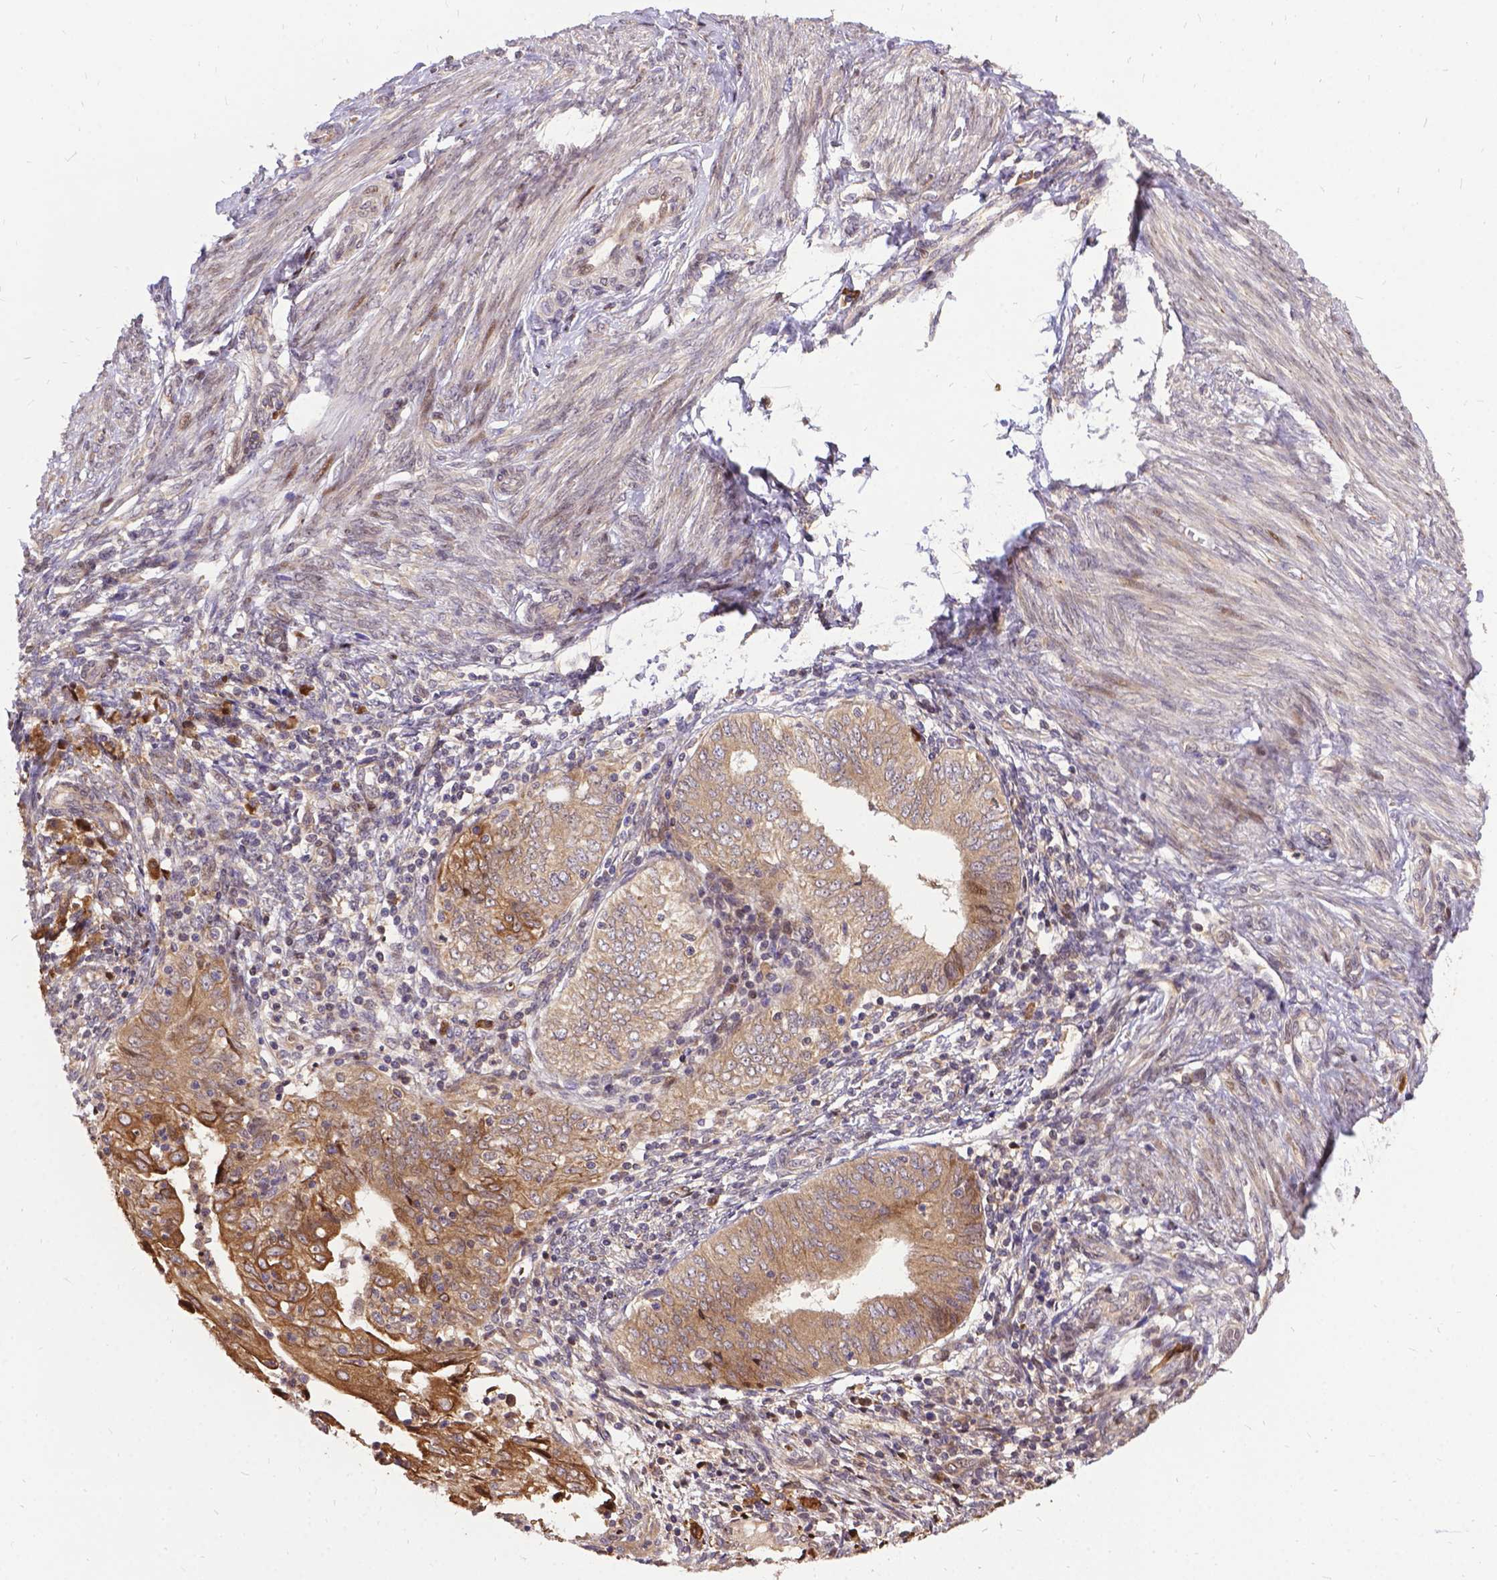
{"staining": {"intensity": "weak", "quantity": ">75%", "location": "cytoplasmic/membranous"}, "tissue": "endometrial cancer", "cell_type": "Tumor cells", "image_type": "cancer", "snomed": [{"axis": "morphology", "description": "Adenocarcinoma, NOS"}, {"axis": "topography", "description": "Endometrium"}], "caption": "Protein expression analysis of human endometrial cancer (adenocarcinoma) reveals weak cytoplasmic/membranous positivity in approximately >75% of tumor cells. (DAB (3,3'-diaminobenzidine) = brown stain, brightfield microscopy at high magnification).", "gene": "DENND6A", "patient": {"sex": "female", "age": 68}}